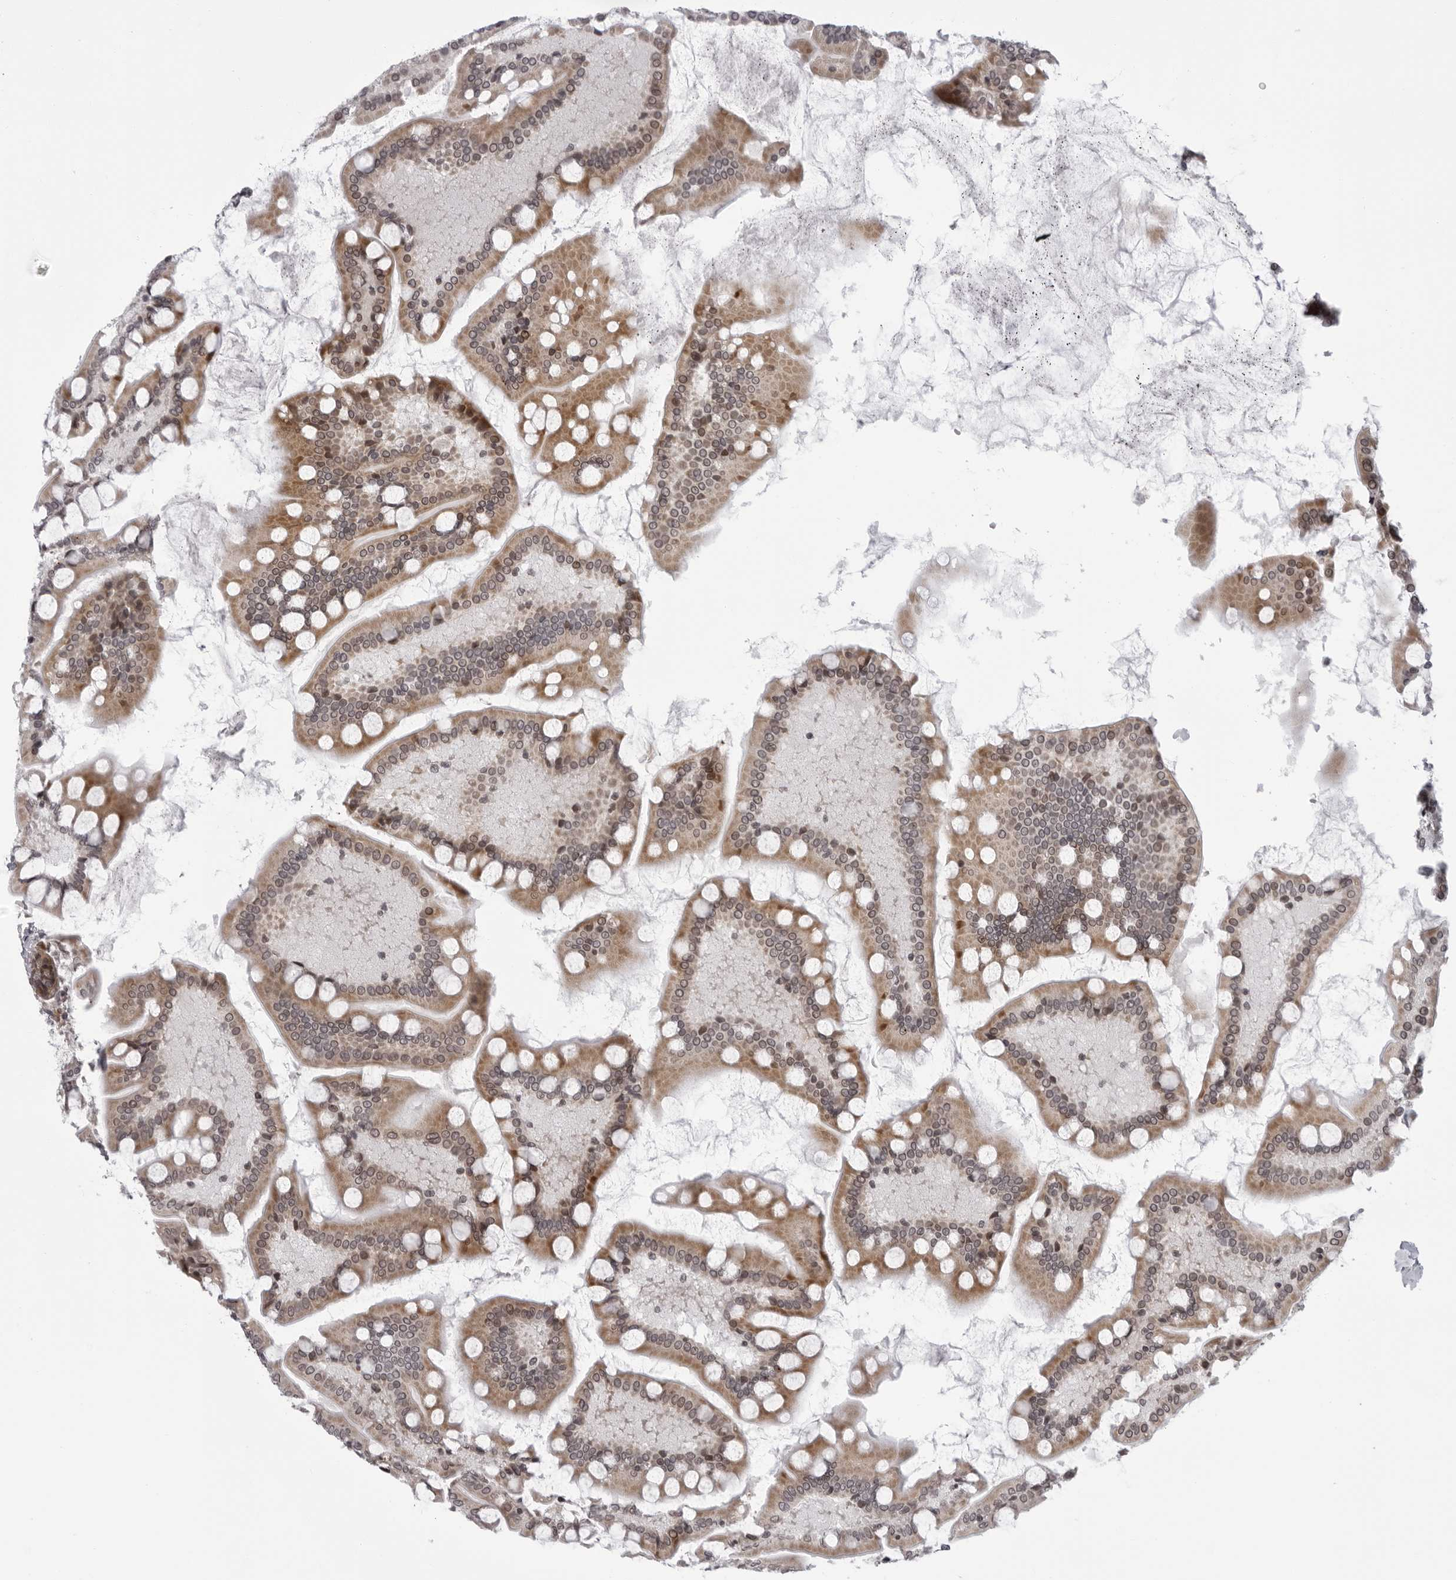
{"staining": {"intensity": "strong", "quantity": "25%-75%", "location": "cytoplasmic/membranous"}, "tissue": "small intestine", "cell_type": "Glandular cells", "image_type": "normal", "snomed": [{"axis": "morphology", "description": "Normal tissue, NOS"}, {"axis": "topography", "description": "Small intestine"}], "caption": "Immunohistochemical staining of unremarkable small intestine reveals high levels of strong cytoplasmic/membranous staining in approximately 25%-75% of glandular cells. Using DAB (brown) and hematoxylin (blue) stains, captured at high magnification using brightfield microscopy.", "gene": "GCSAML", "patient": {"sex": "male", "age": 41}}